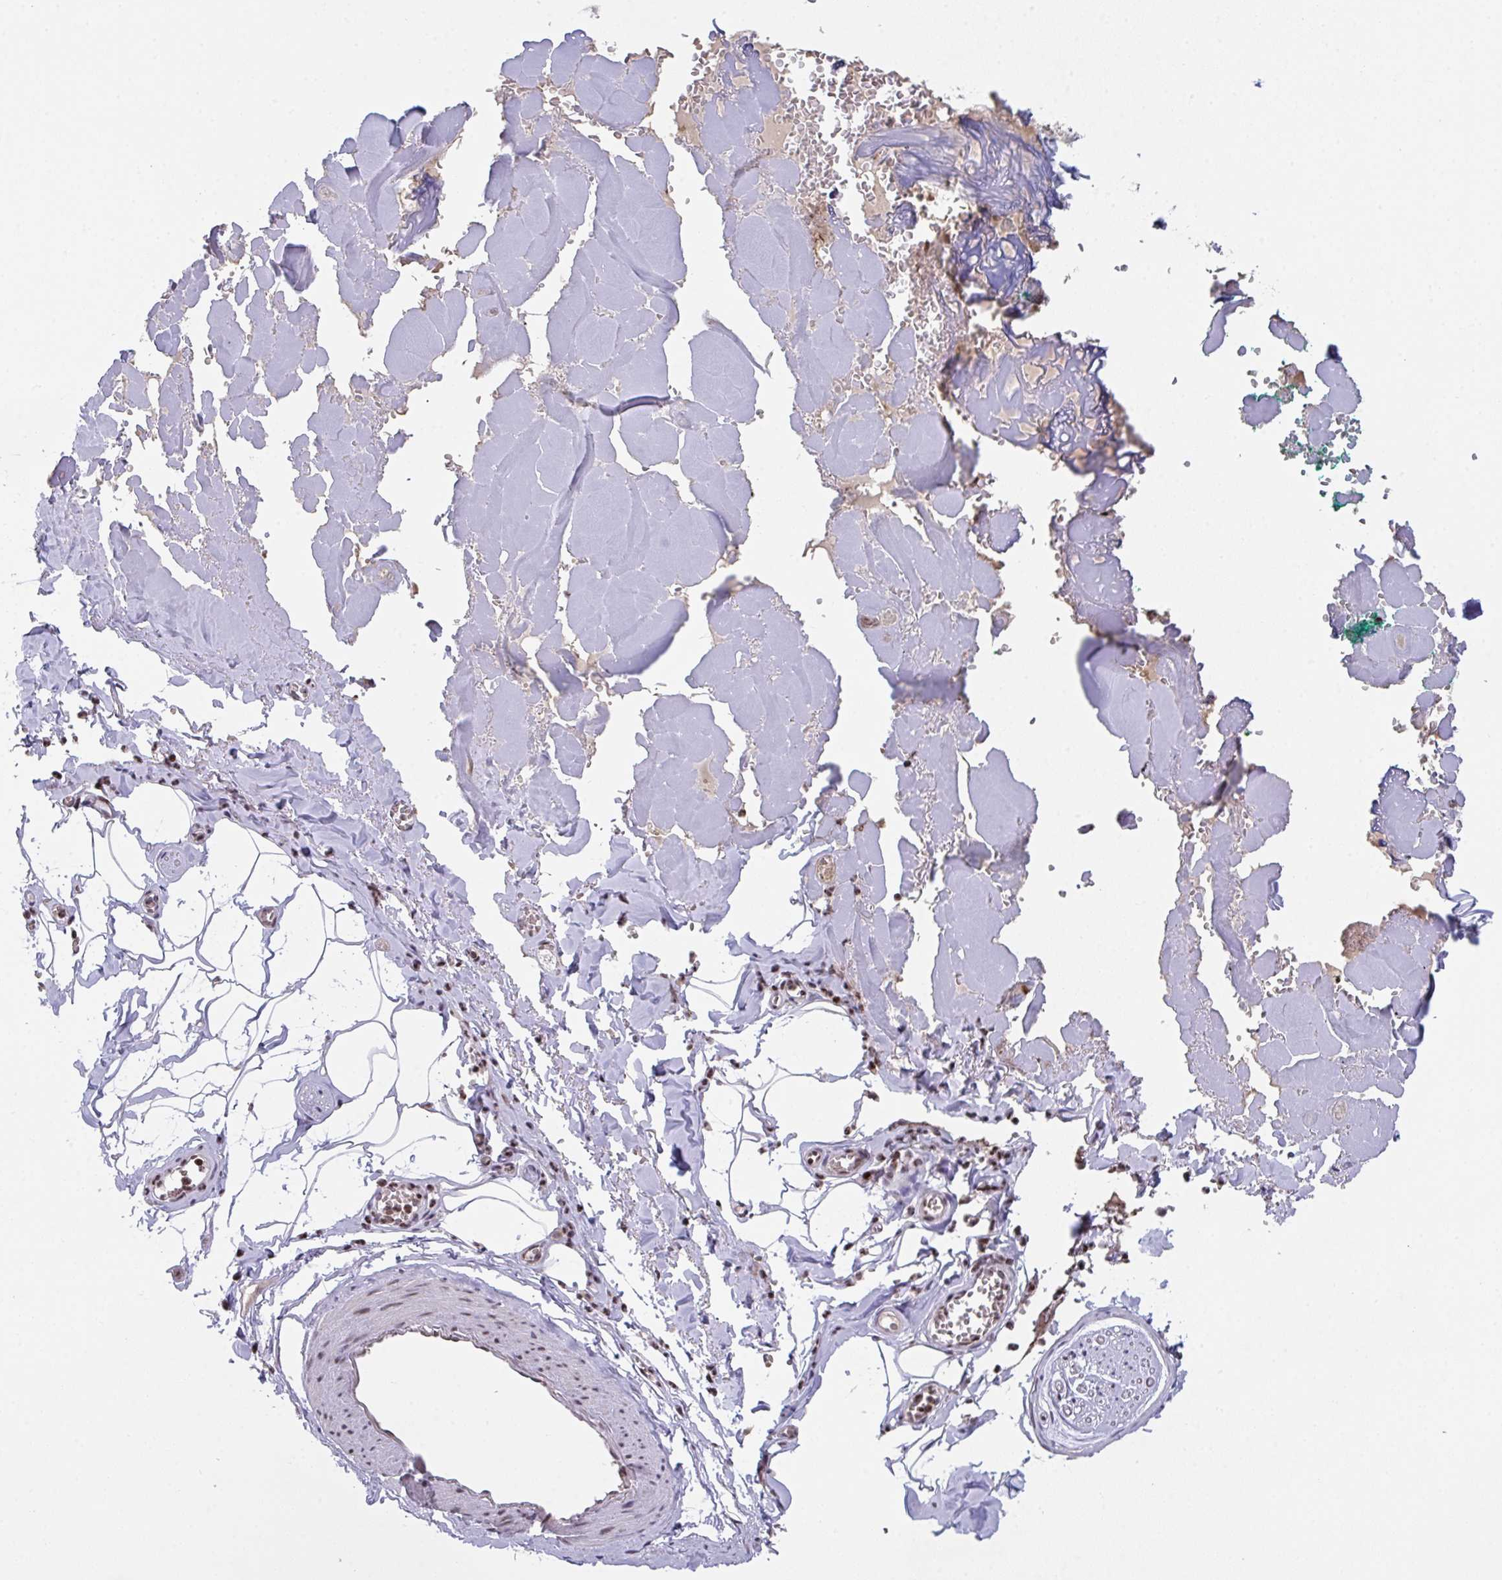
{"staining": {"intensity": "negative", "quantity": "none", "location": "none"}, "tissue": "adipose tissue", "cell_type": "Adipocytes", "image_type": "normal", "snomed": [{"axis": "morphology", "description": "Normal tissue, NOS"}, {"axis": "topography", "description": "Vulva"}, {"axis": "topography", "description": "Peripheral nerve tissue"}], "caption": "Micrograph shows no significant protein expression in adipocytes of normal adipose tissue.", "gene": "PCDHB8", "patient": {"sex": "female", "age": 66}}